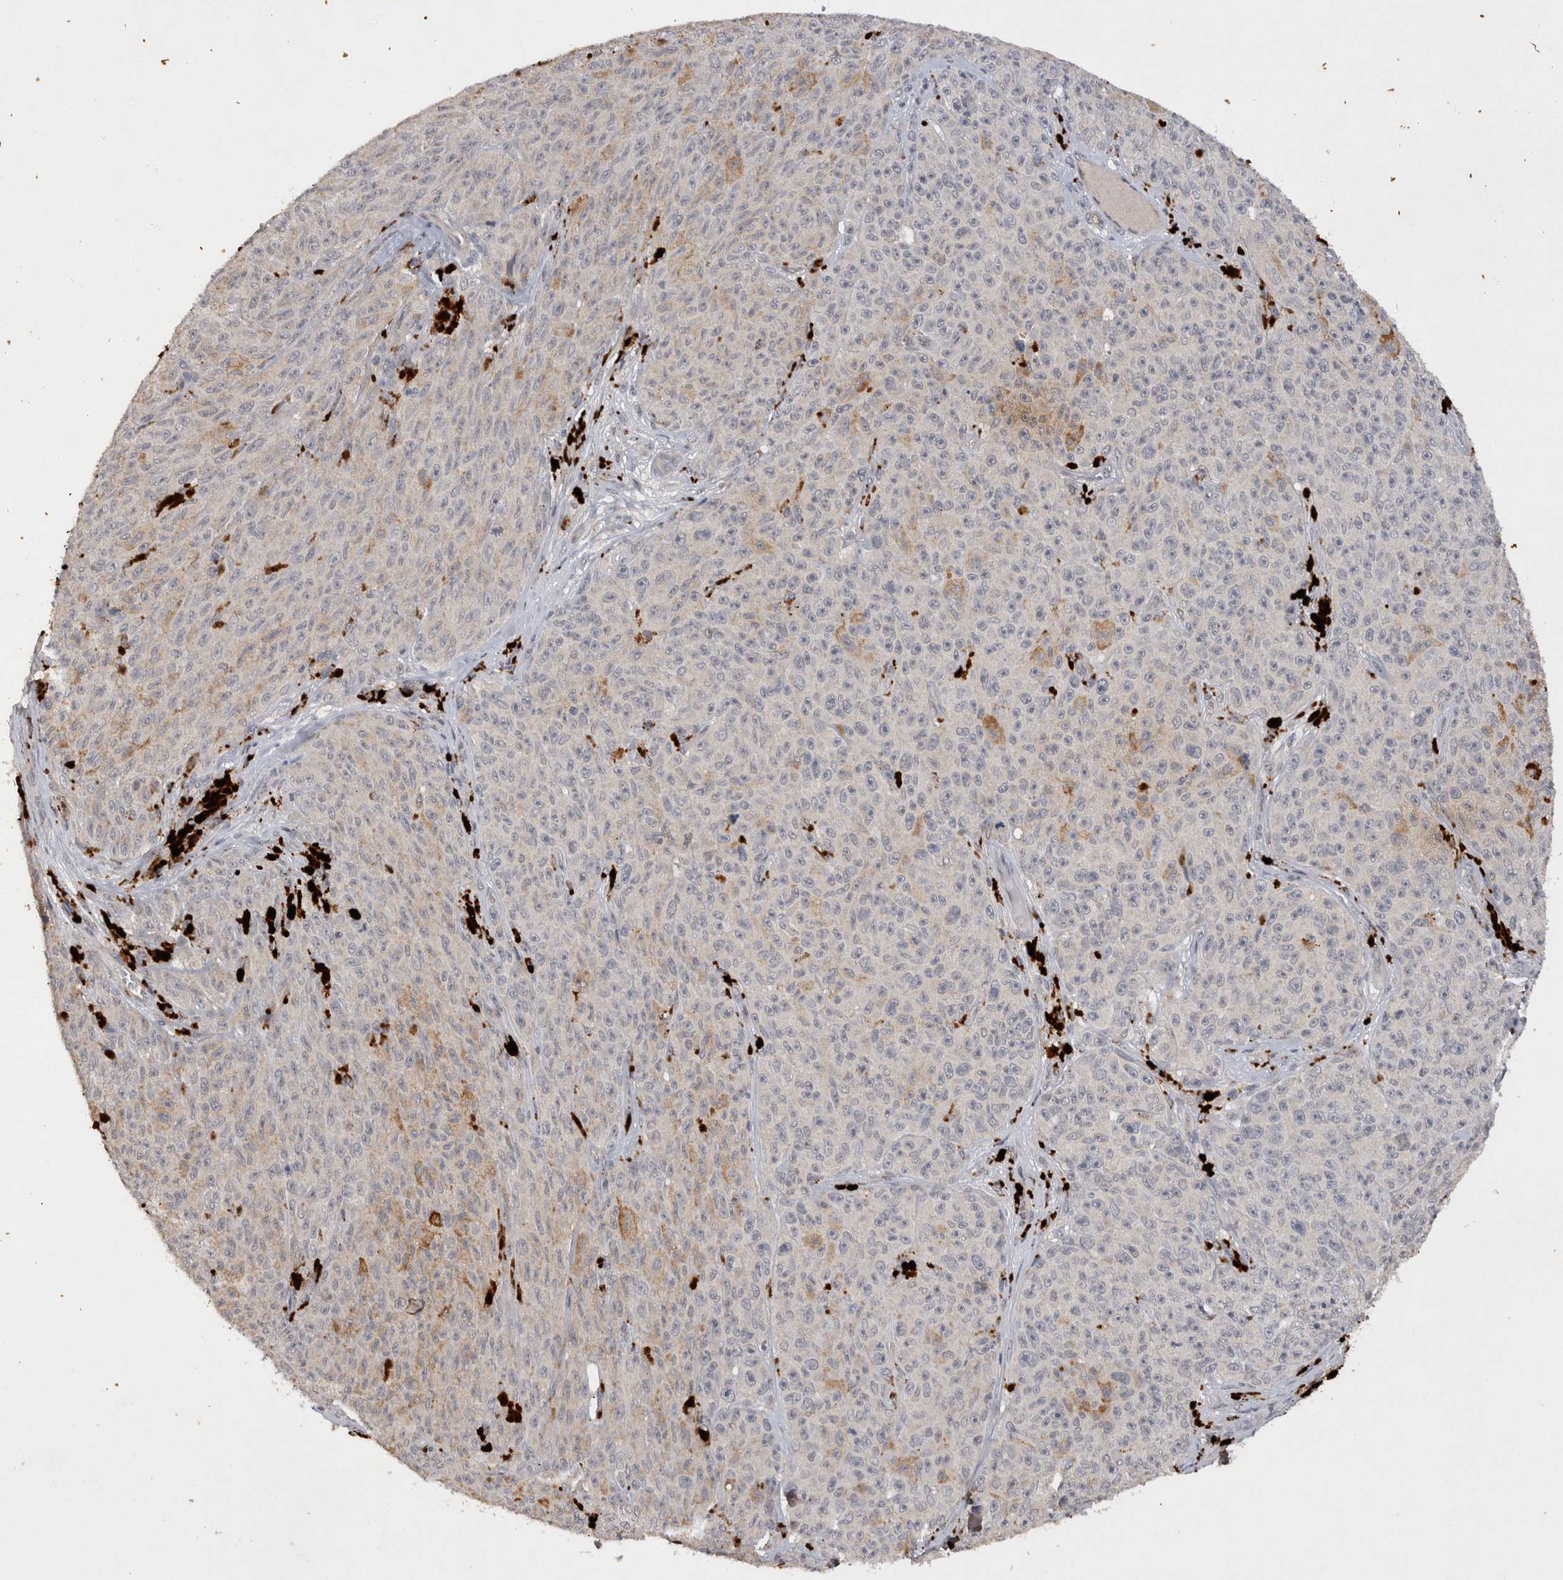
{"staining": {"intensity": "negative", "quantity": "none", "location": "none"}, "tissue": "melanoma", "cell_type": "Tumor cells", "image_type": "cancer", "snomed": [{"axis": "morphology", "description": "Malignant melanoma, NOS"}, {"axis": "topography", "description": "Skin"}], "caption": "Immunohistochemical staining of malignant melanoma demonstrates no significant staining in tumor cells. (DAB (3,3'-diaminobenzidine) immunohistochemistry visualized using brightfield microscopy, high magnification).", "gene": "RASSF3", "patient": {"sex": "female", "age": 82}}